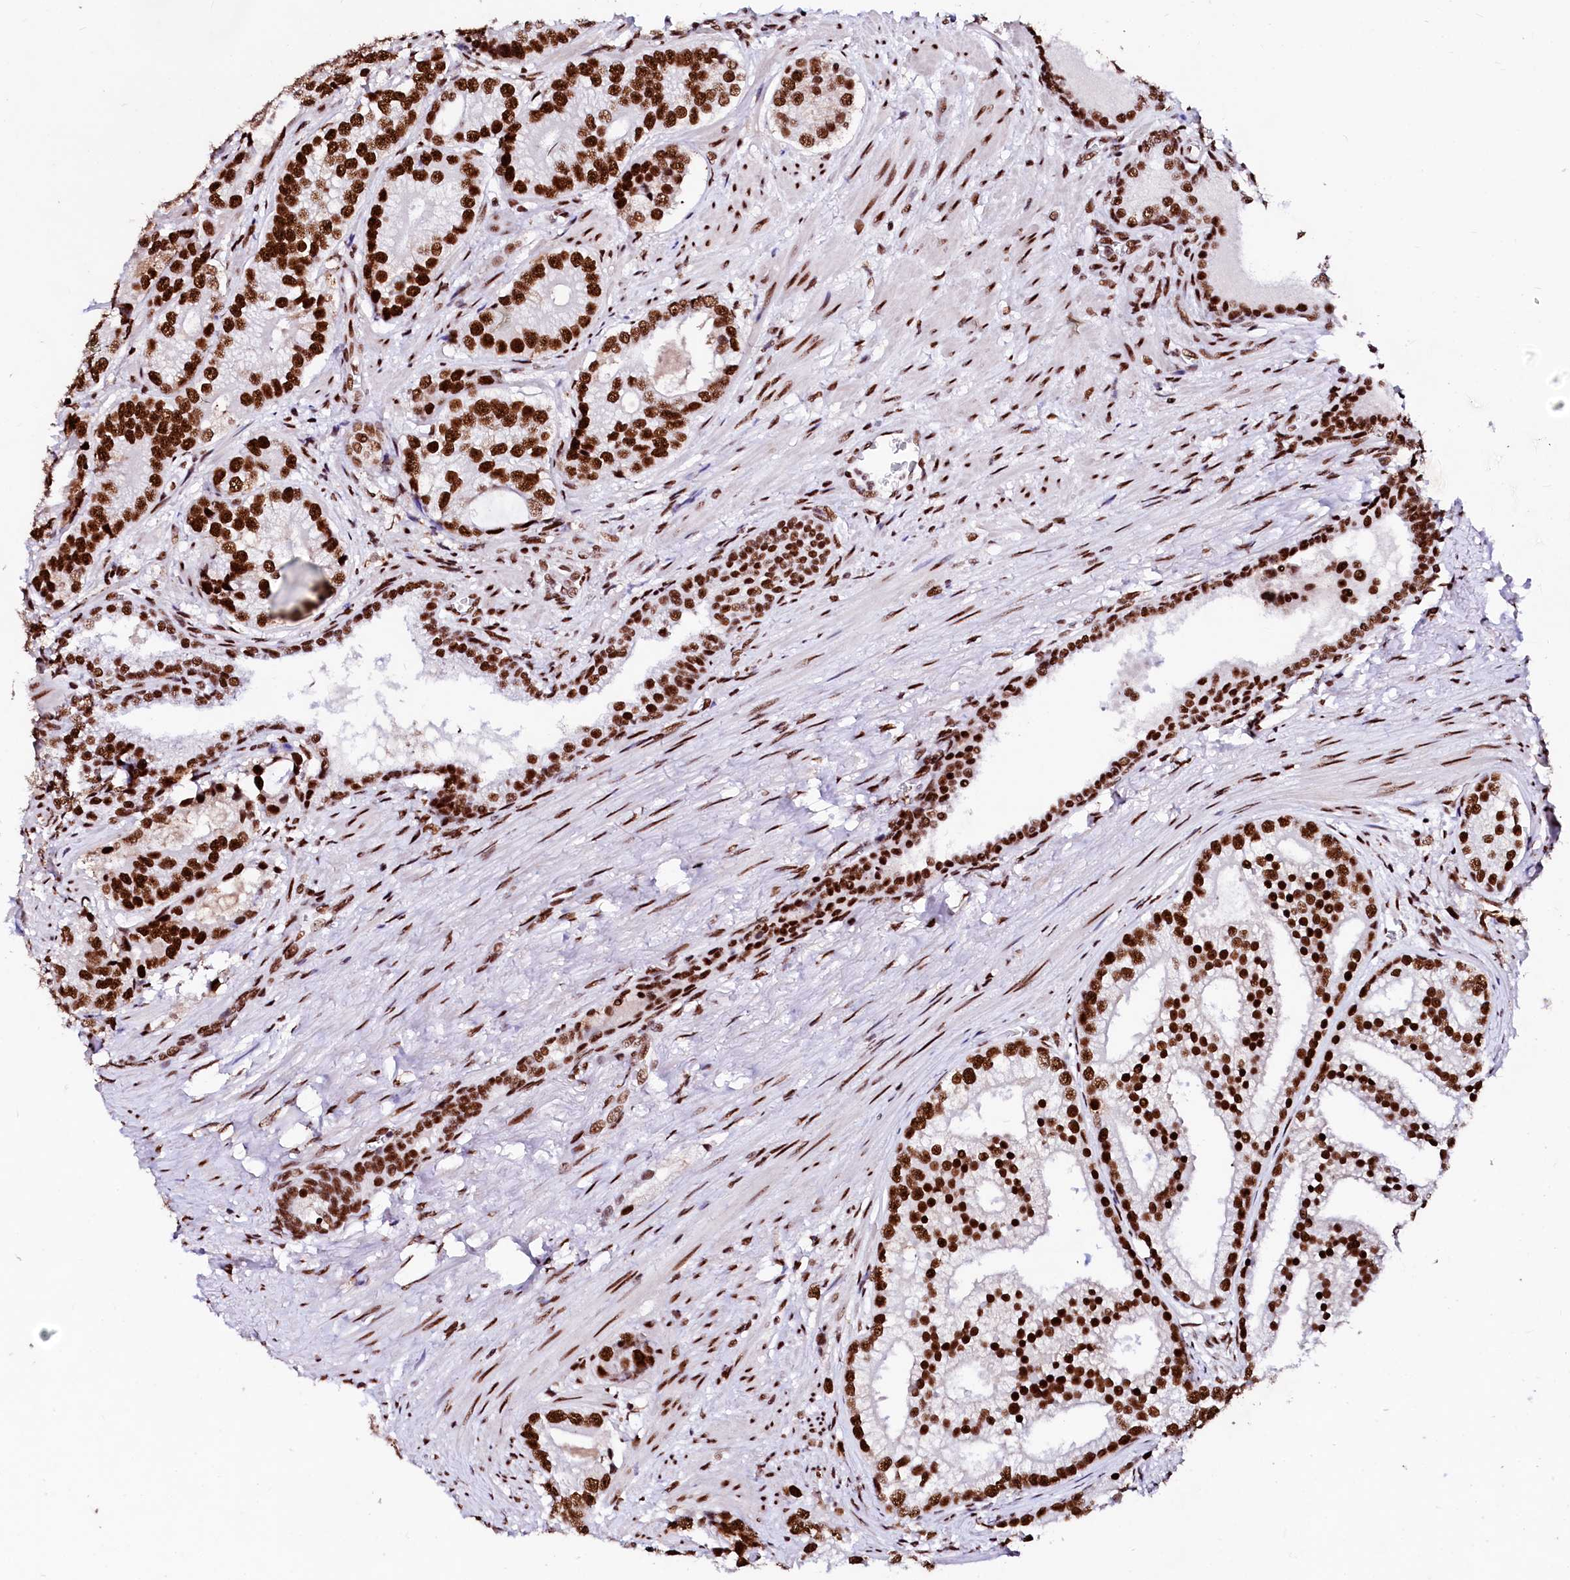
{"staining": {"intensity": "strong", "quantity": ">75%", "location": "nuclear"}, "tissue": "prostate cancer", "cell_type": "Tumor cells", "image_type": "cancer", "snomed": [{"axis": "morphology", "description": "Adenocarcinoma, High grade"}, {"axis": "topography", "description": "Prostate"}], "caption": "Human prostate cancer (high-grade adenocarcinoma) stained with a brown dye demonstrates strong nuclear positive positivity in approximately >75% of tumor cells.", "gene": "CPSF6", "patient": {"sex": "male", "age": 75}}